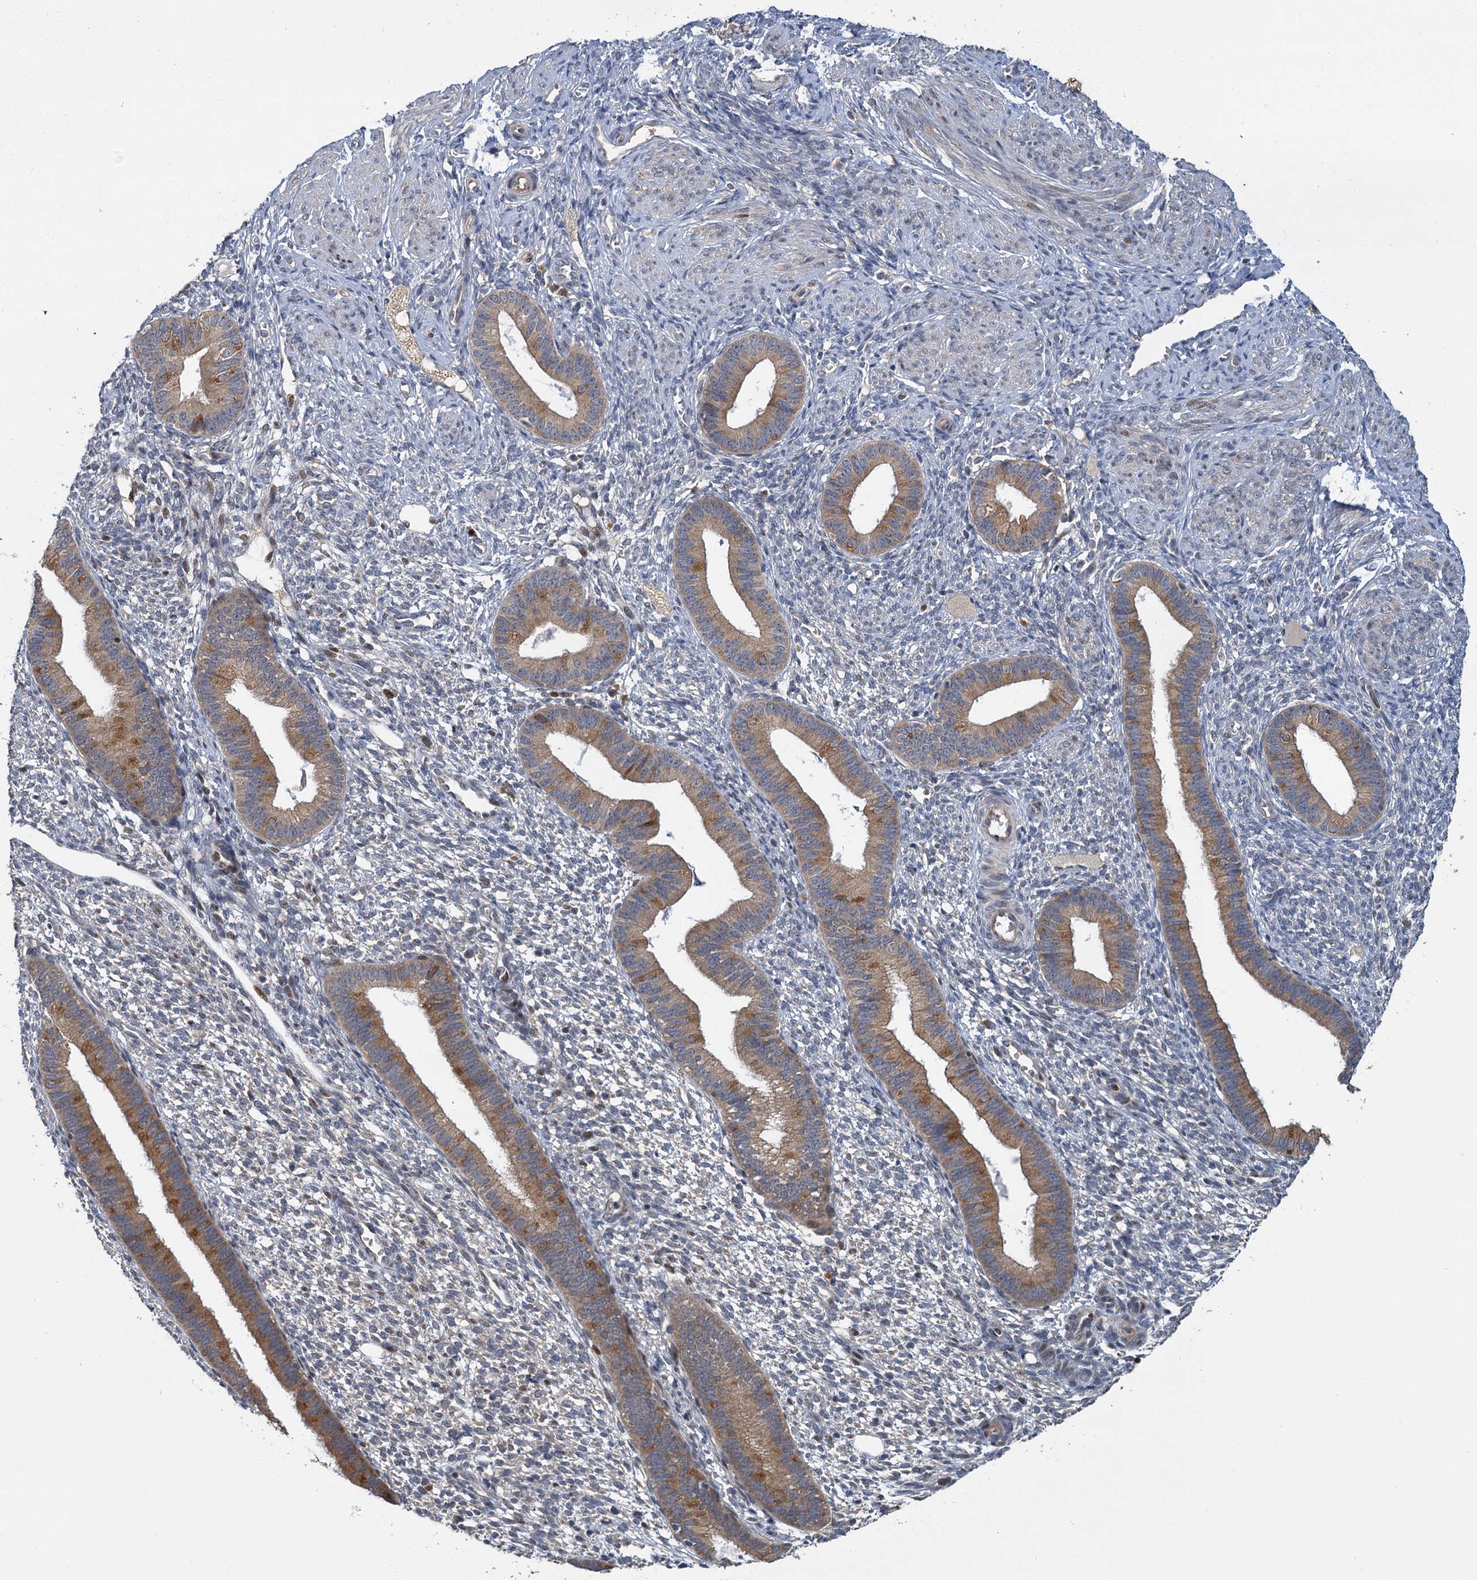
{"staining": {"intensity": "negative", "quantity": "none", "location": "none"}, "tissue": "endometrium", "cell_type": "Cells in endometrial stroma", "image_type": "normal", "snomed": [{"axis": "morphology", "description": "Normal tissue, NOS"}, {"axis": "topography", "description": "Endometrium"}], "caption": "Immunohistochemical staining of unremarkable endometrium reveals no significant staining in cells in endometrial stroma.", "gene": "TMEM39A", "patient": {"sex": "female", "age": 46}}